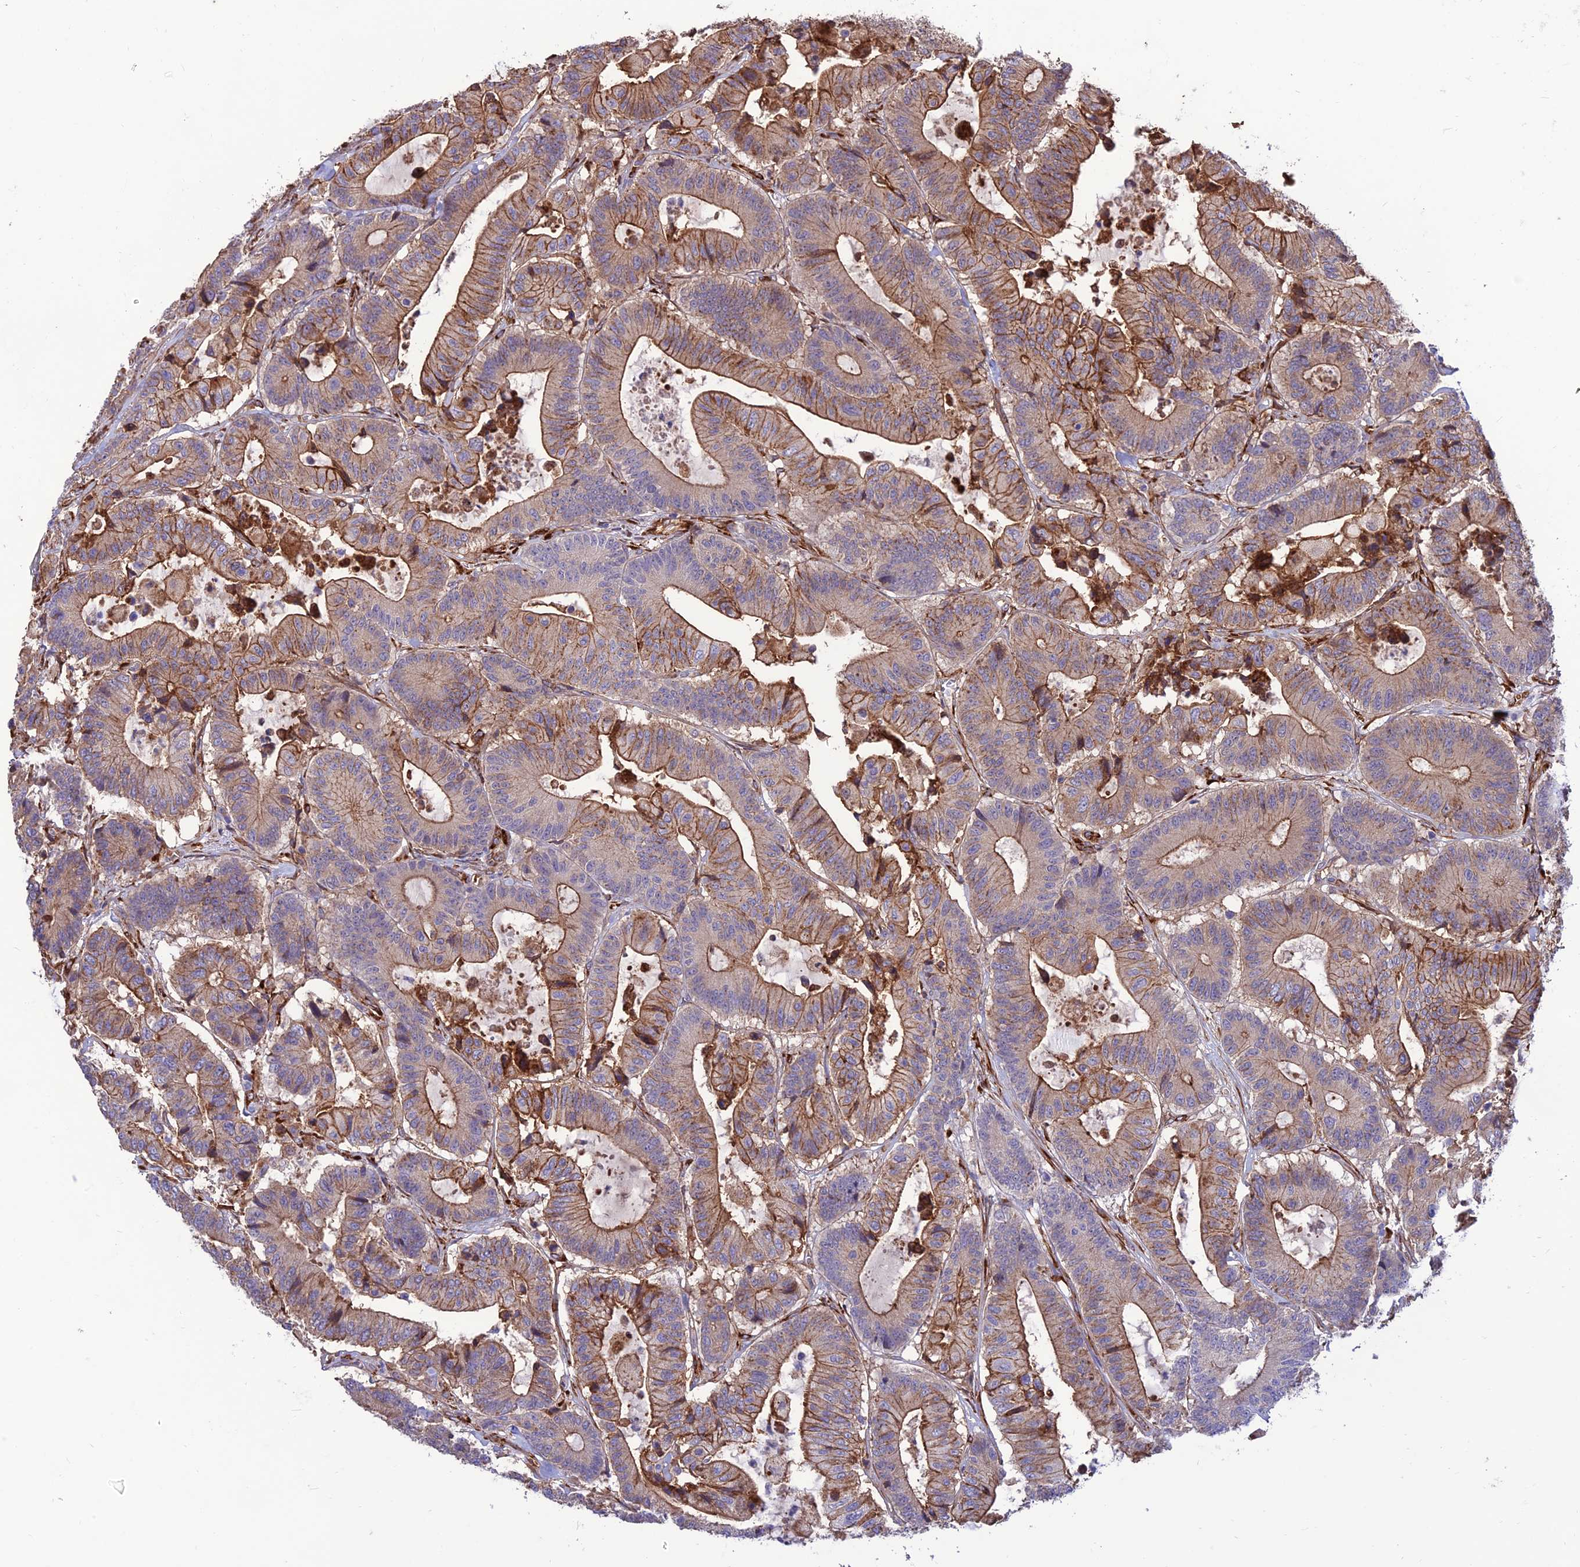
{"staining": {"intensity": "moderate", "quantity": "25%-75%", "location": "cytoplasmic/membranous"}, "tissue": "colorectal cancer", "cell_type": "Tumor cells", "image_type": "cancer", "snomed": [{"axis": "morphology", "description": "Adenocarcinoma, NOS"}, {"axis": "topography", "description": "Colon"}], "caption": "A photomicrograph of human colorectal cancer (adenocarcinoma) stained for a protein displays moderate cytoplasmic/membranous brown staining in tumor cells.", "gene": "CRTAP", "patient": {"sex": "female", "age": 84}}